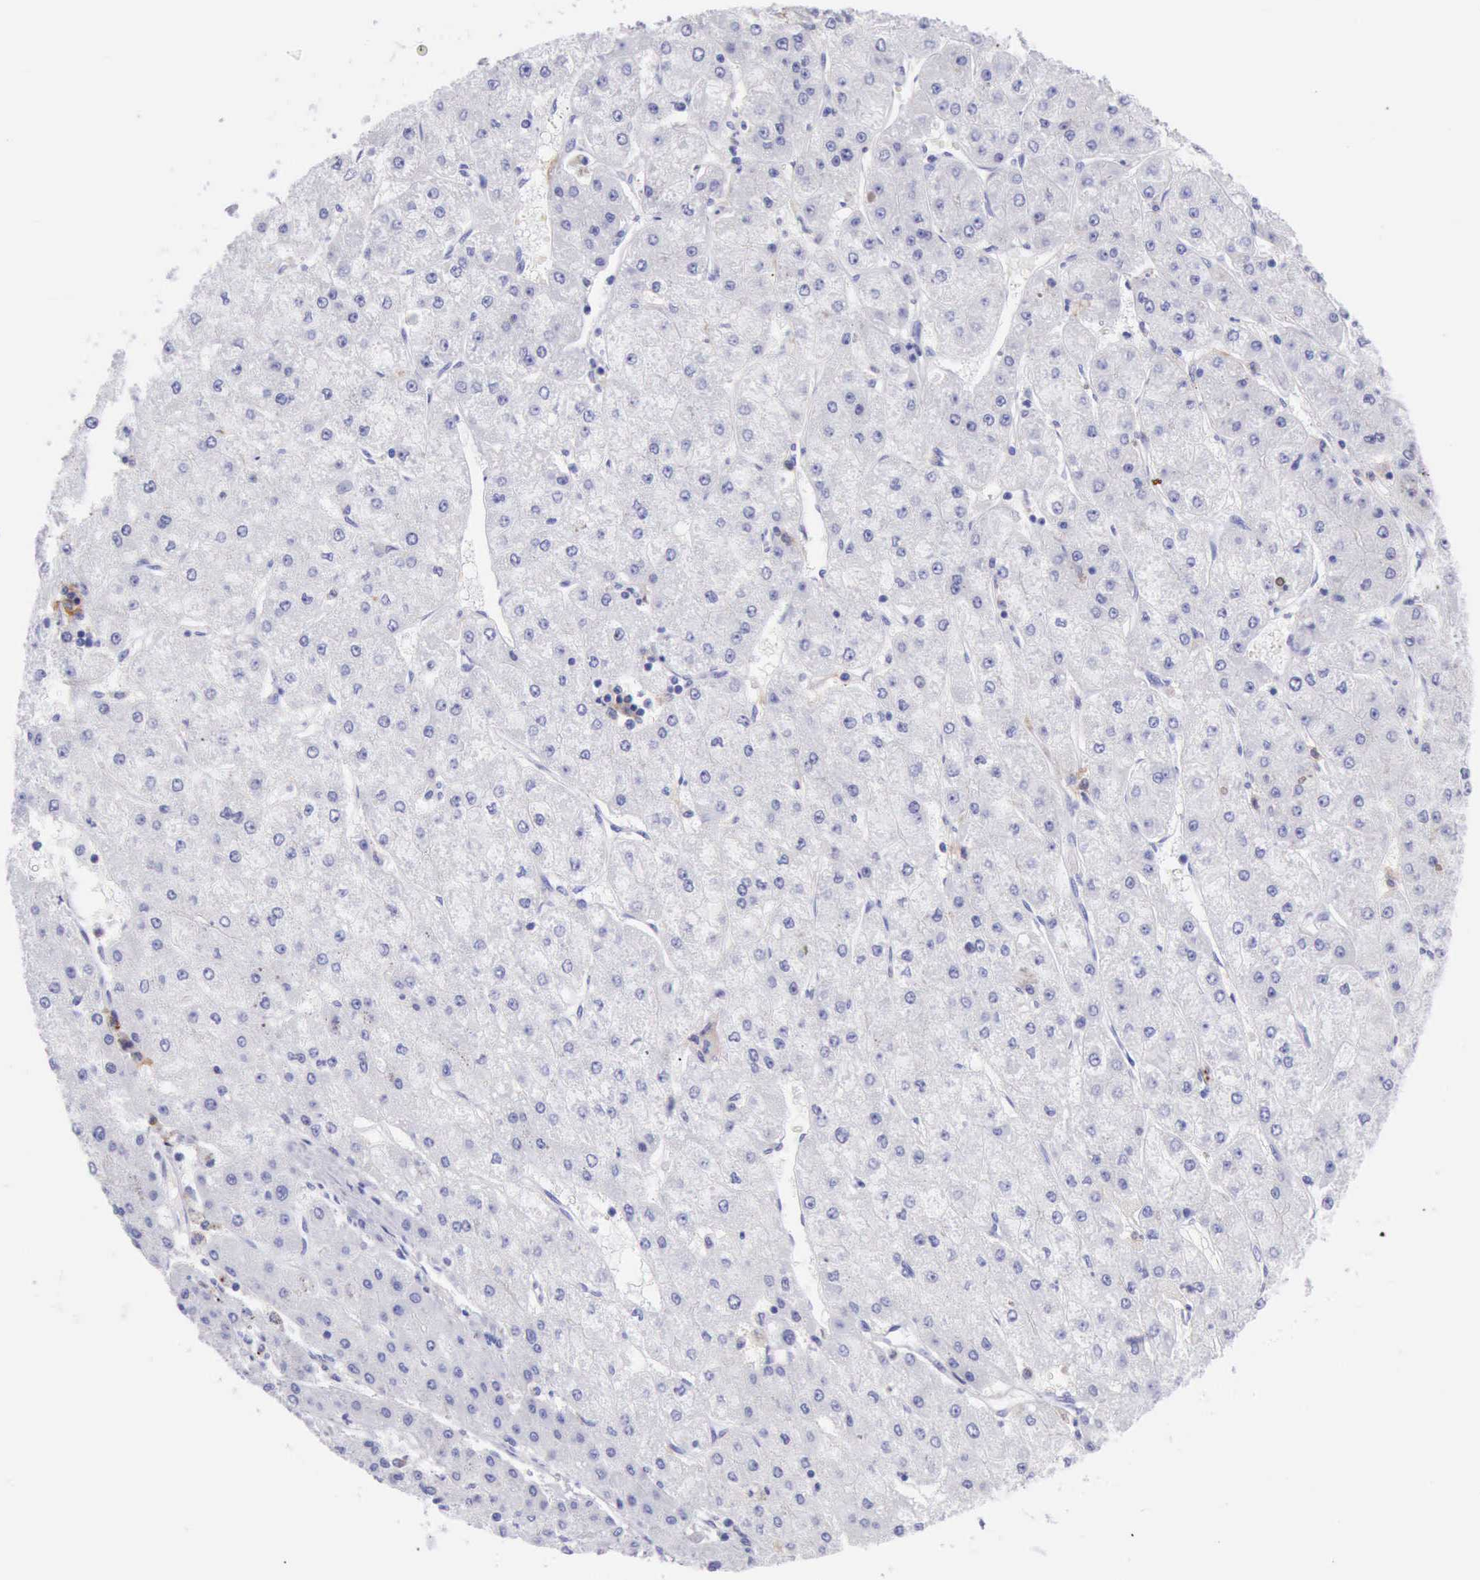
{"staining": {"intensity": "negative", "quantity": "none", "location": "none"}, "tissue": "liver cancer", "cell_type": "Tumor cells", "image_type": "cancer", "snomed": [{"axis": "morphology", "description": "Carcinoma, Hepatocellular, NOS"}, {"axis": "topography", "description": "Liver"}], "caption": "A histopathology image of human hepatocellular carcinoma (liver) is negative for staining in tumor cells.", "gene": "MCM2", "patient": {"sex": "female", "age": 52}}